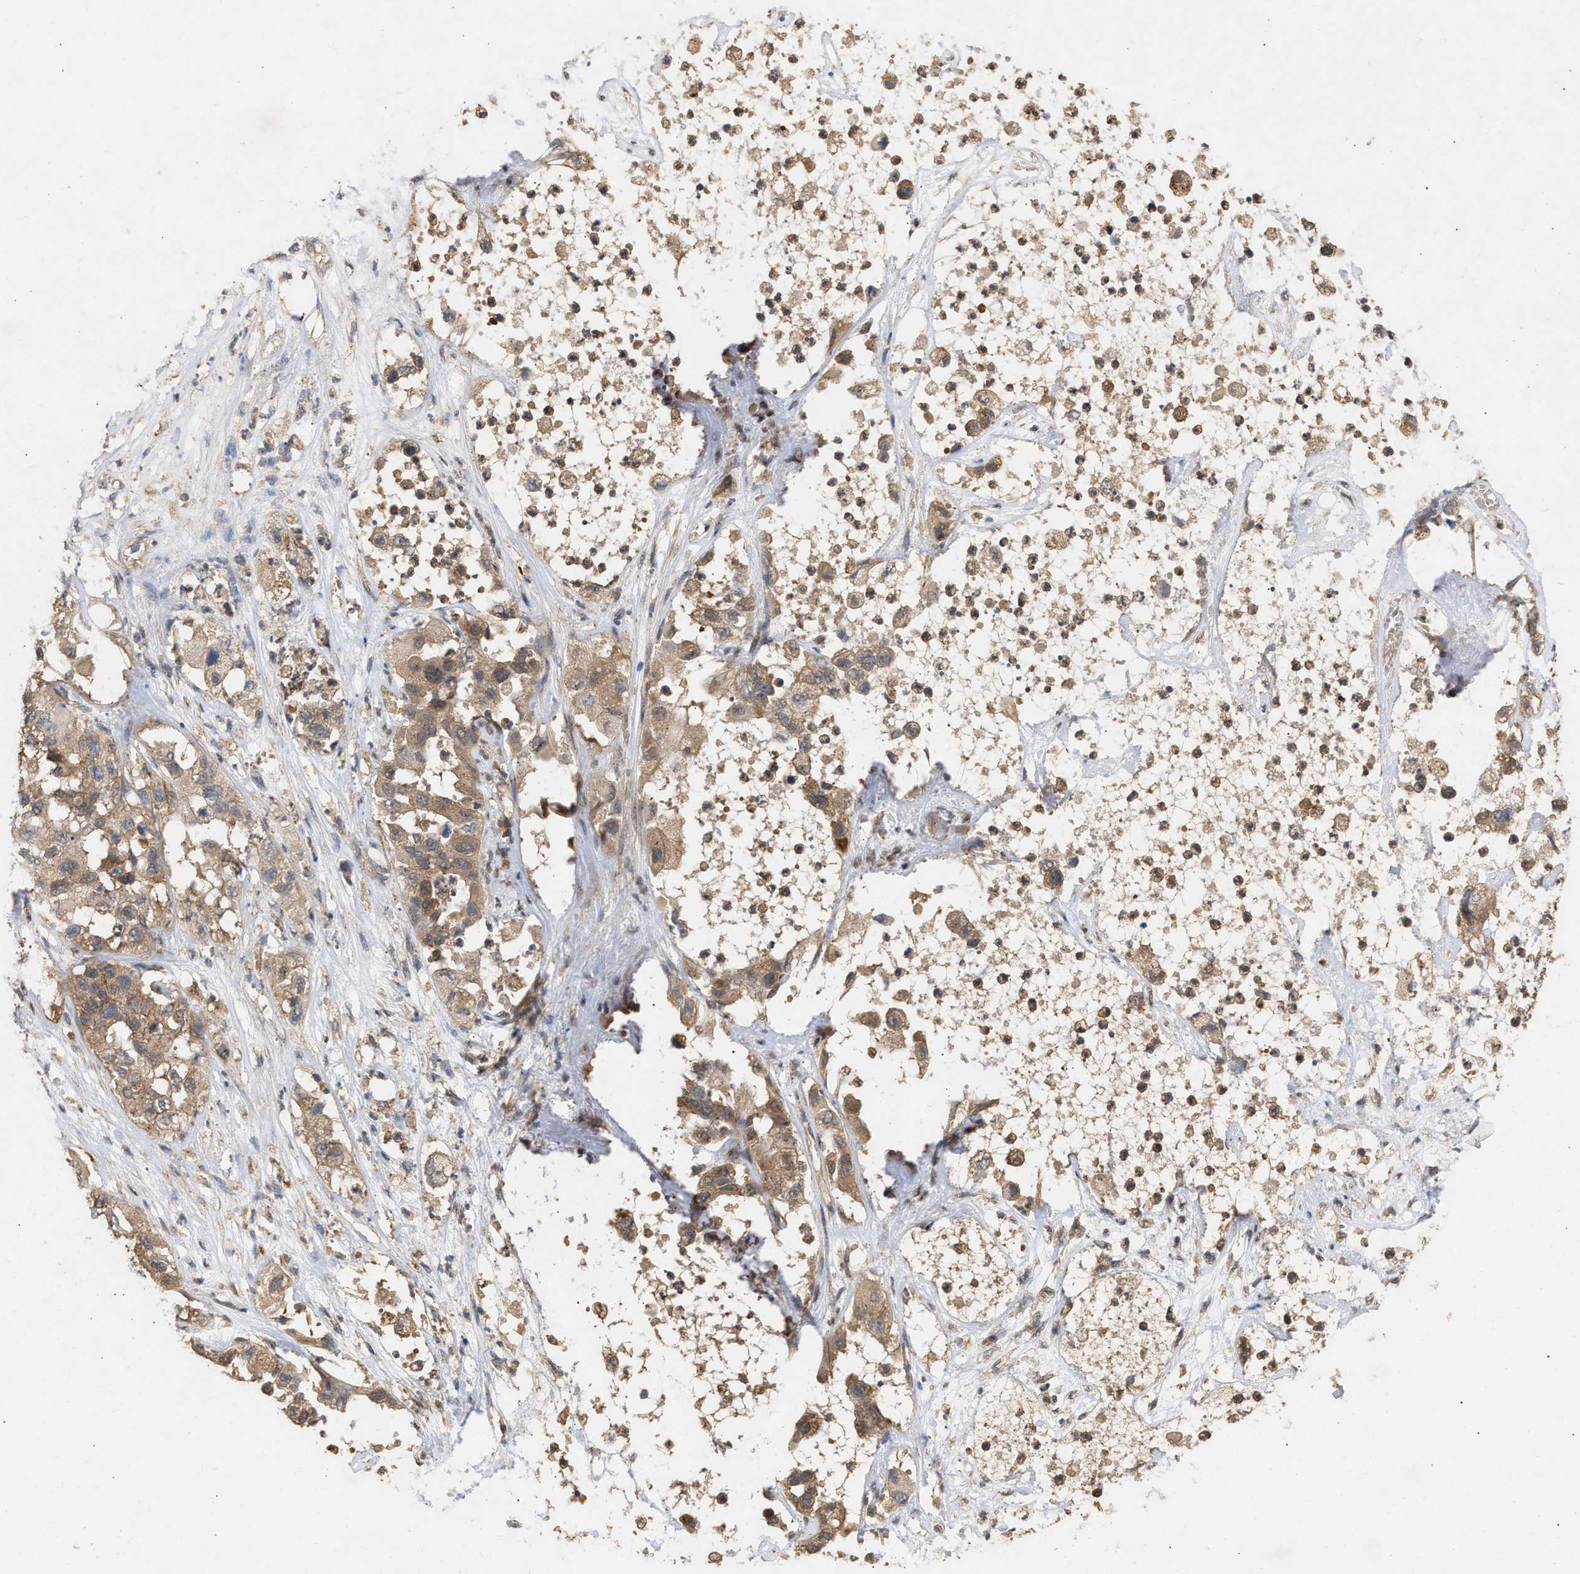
{"staining": {"intensity": "moderate", "quantity": ">75%", "location": "cytoplasmic/membranous"}, "tissue": "pancreatic cancer", "cell_type": "Tumor cells", "image_type": "cancer", "snomed": [{"axis": "morphology", "description": "Adenocarcinoma, NOS"}, {"axis": "topography", "description": "Pancreas"}], "caption": "A photomicrograph of pancreatic cancer stained for a protein demonstrates moderate cytoplasmic/membranous brown staining in tumor cells.", "gene": "FITM1", "patient": {"sex": "female", "age": 78}}